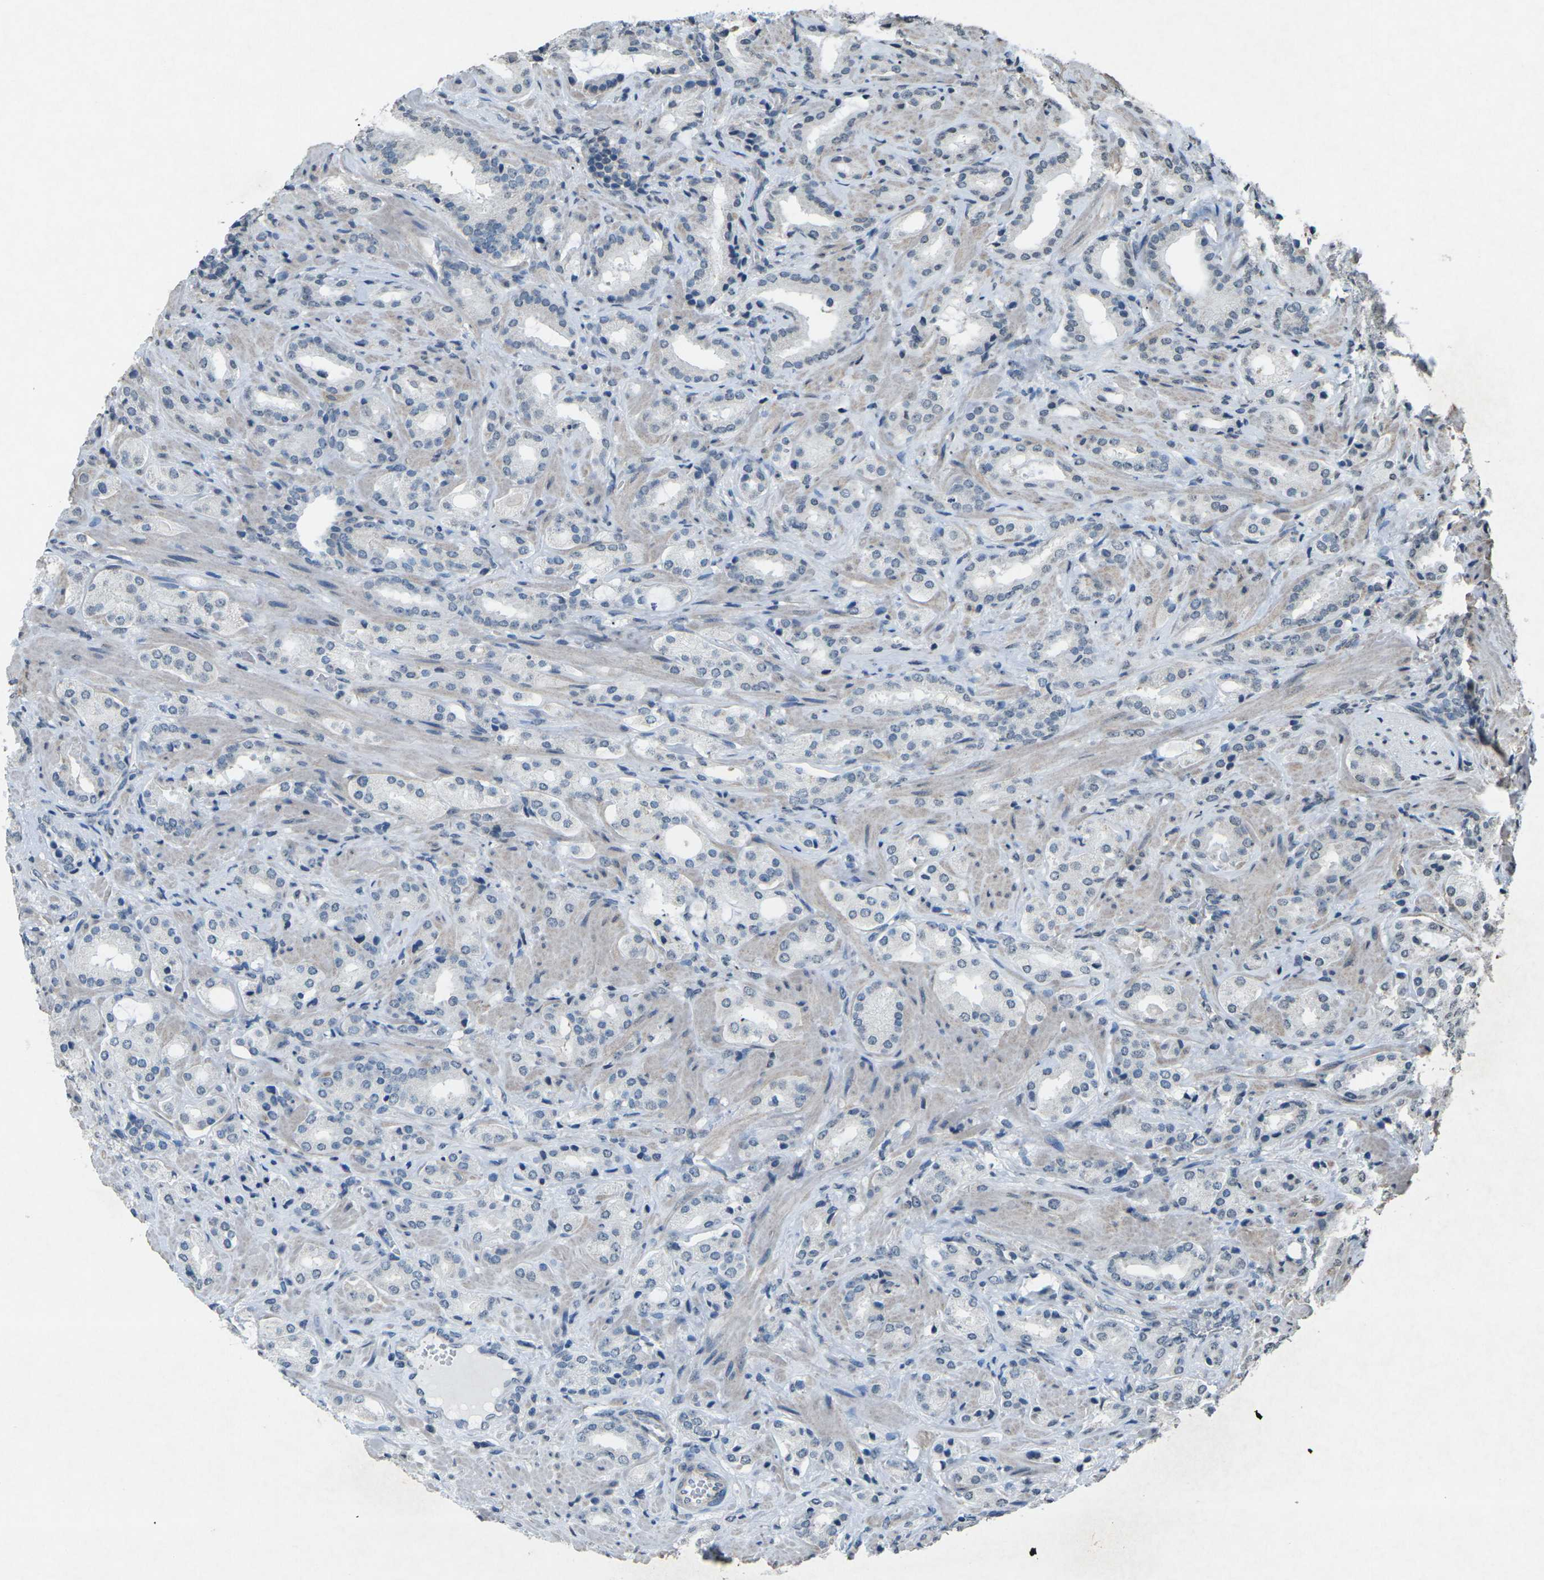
{"staining": {"intensity": "negative", "quantity": "none", "location": "none"}, "tissue": "prostate cancer", "cell_type": "Tumor cells", "image_type": "cancer", "snomed": [{"axis": "morphology", "description": "Adenocarcinoma, High grade"}, {"axis": "topography", "description": "Prostate"}], "caption": "A photomicrograph of prostate adenocarcinoma (high-grade) stained for a protein exhibits no brown staining in tumor cells.", "gene": "TFR2", "patient": {"sex": "male", "age": 64}}